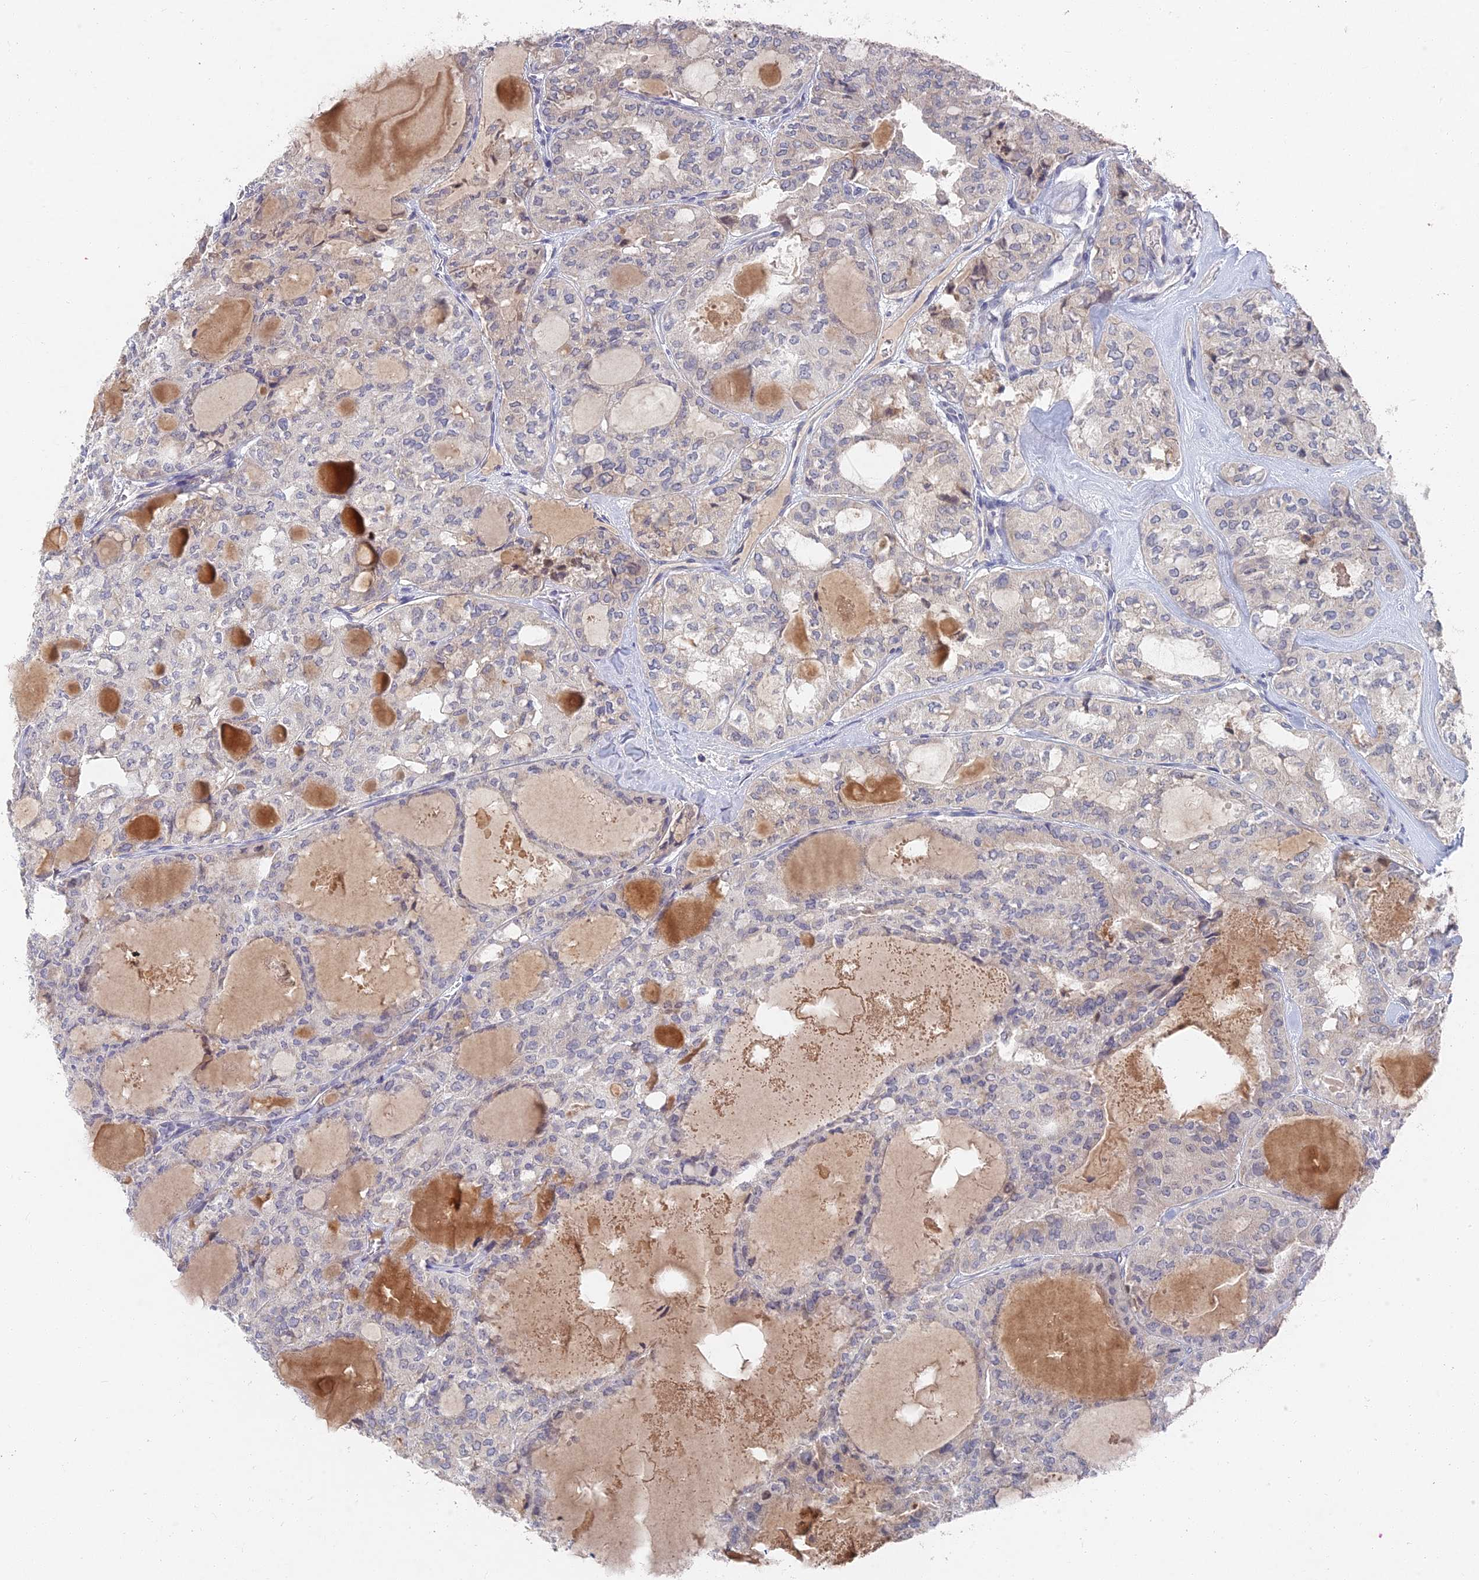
{"staining": {"intensity": "negative", "quantity": "none", "location": "none"}, "tissue": "thyroid cancer", "cell_type": "Tumor cells", "image_type": "cancer", "snomed": [{"axis": "morphology", "description": "Follicular adenoma carcinoma, NOS"}, {"axis": "topography", "description": "Thyroid gland"}], "caption": "Tumor cells are negative for brown protein staining in follicular adenoma carcinoma (thyroid). The staining is performed using DAB brown chromogen with nuclei counter-stained in using hematoxylin.", "gene": "GNA15", "patient": {"sex": "male", "age": 75}}